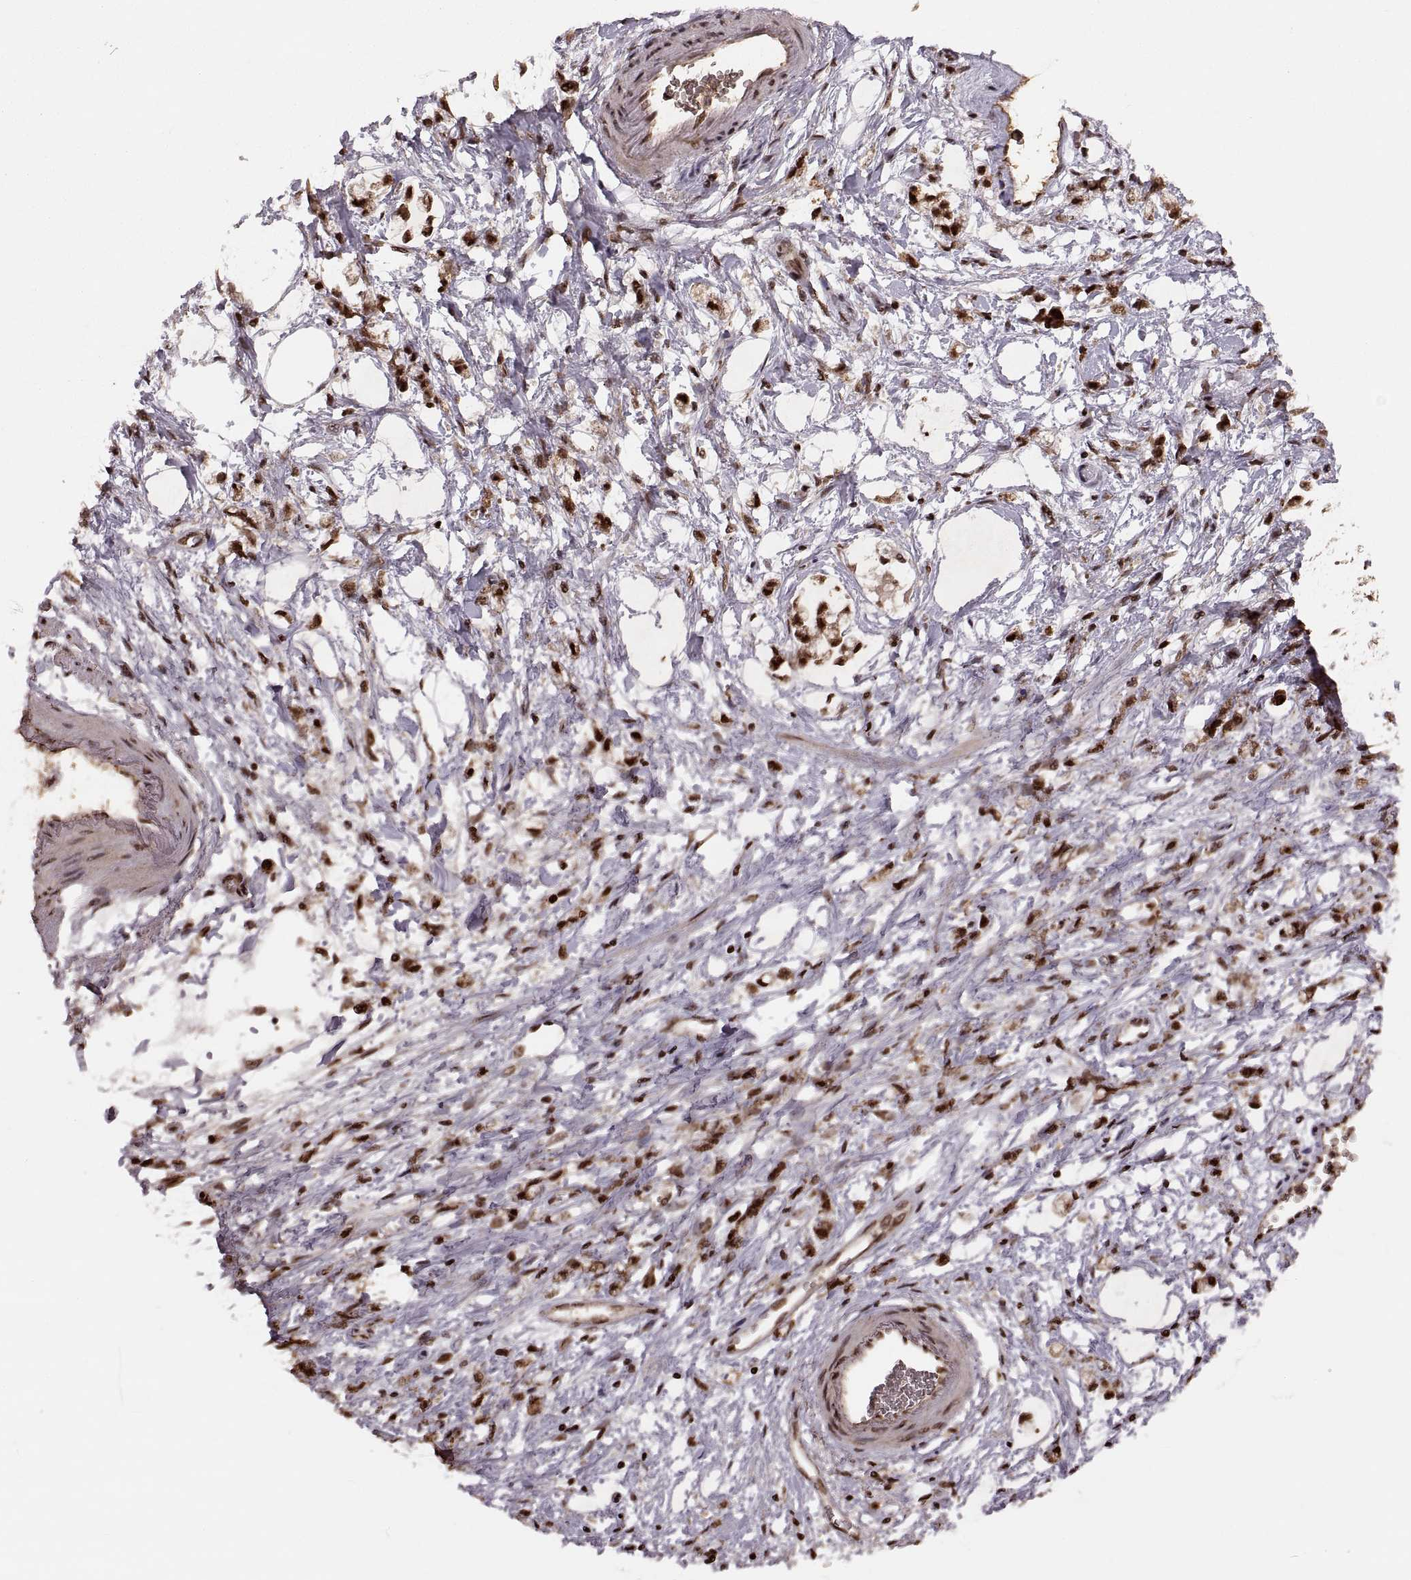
{"staining": {"intensity": "strong", "quantity": ">75%", "location": "nuclear"}, "tissue": "stomach cancer", "cell_type": "Tumor cells", "image_type": "cancer", "snomed": [{"axis": "morphology", "description": "Adenocarcinoma, NOS"}, {"axis": "topography", "description": "Stomach"}], "caption": "This histopathology image exhibits IHC staining of stomach cancer, with high strong nuclear expression in about >75% of tumor cells.", "gene": "RFT1", "patient": {"sex": "female", "age": 60}}